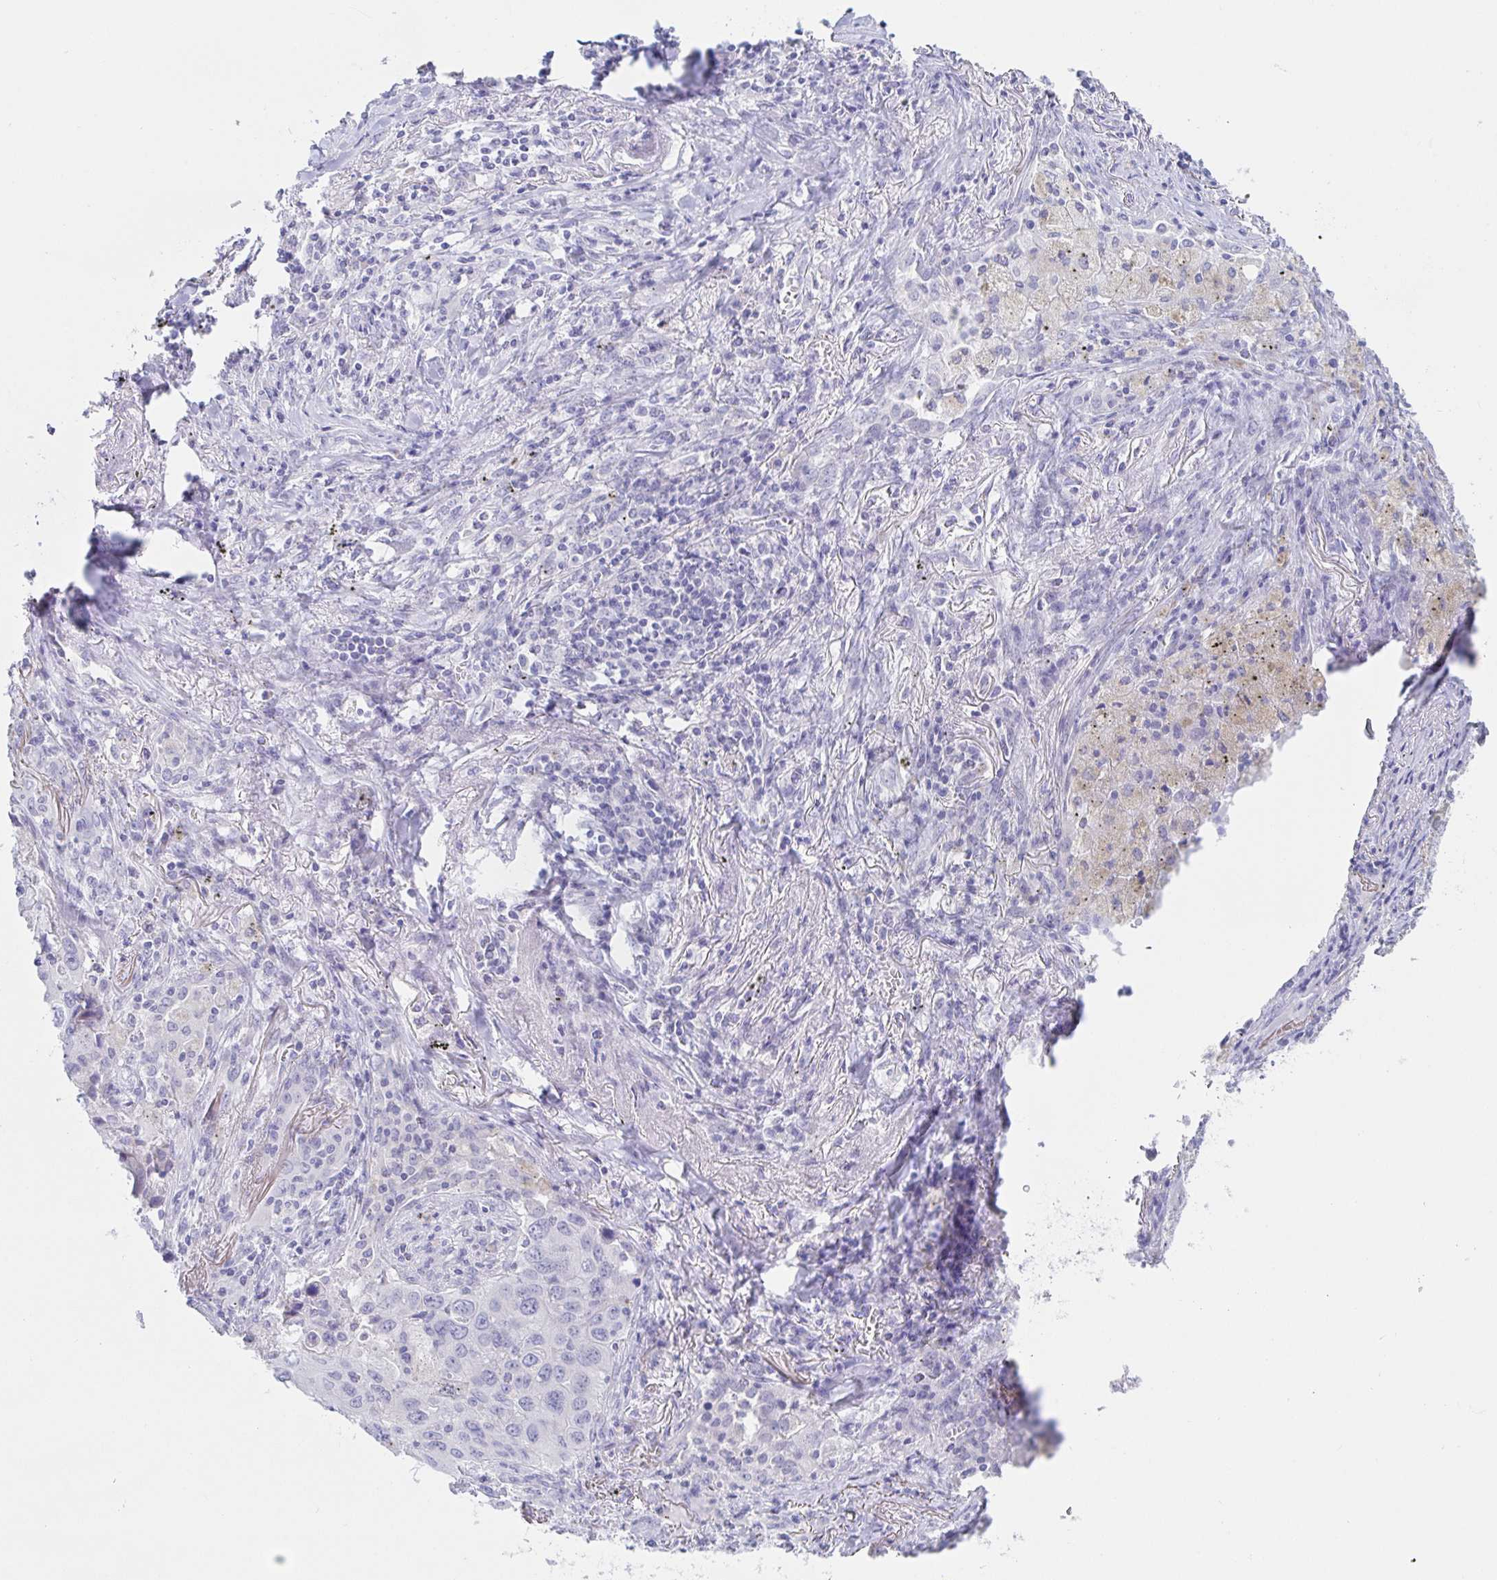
{"staining": {"intensity": "negative", "quantity": "none", "location": "none"}, "tissue": "lung cancer", "cell_type": "Tumor cells", "image_type": "cancer", "snomed": [{"axis": "morphology", "description": "Adenocarcinoma, NOS"}, {"axis": "morphology", "description": "Adenocarcinoma, metastatic, NOS"}, {"axis": "topography", "description": "Lymph node"}, {"axis": "topography", "description": "Lung"}], "caption": "Human adenocarcinoma (lung) stained for a protein using IHC reveals no staining in tumor cells.", "gene": "SIAH3", "patient": {"sex": "female", "age": 42}}